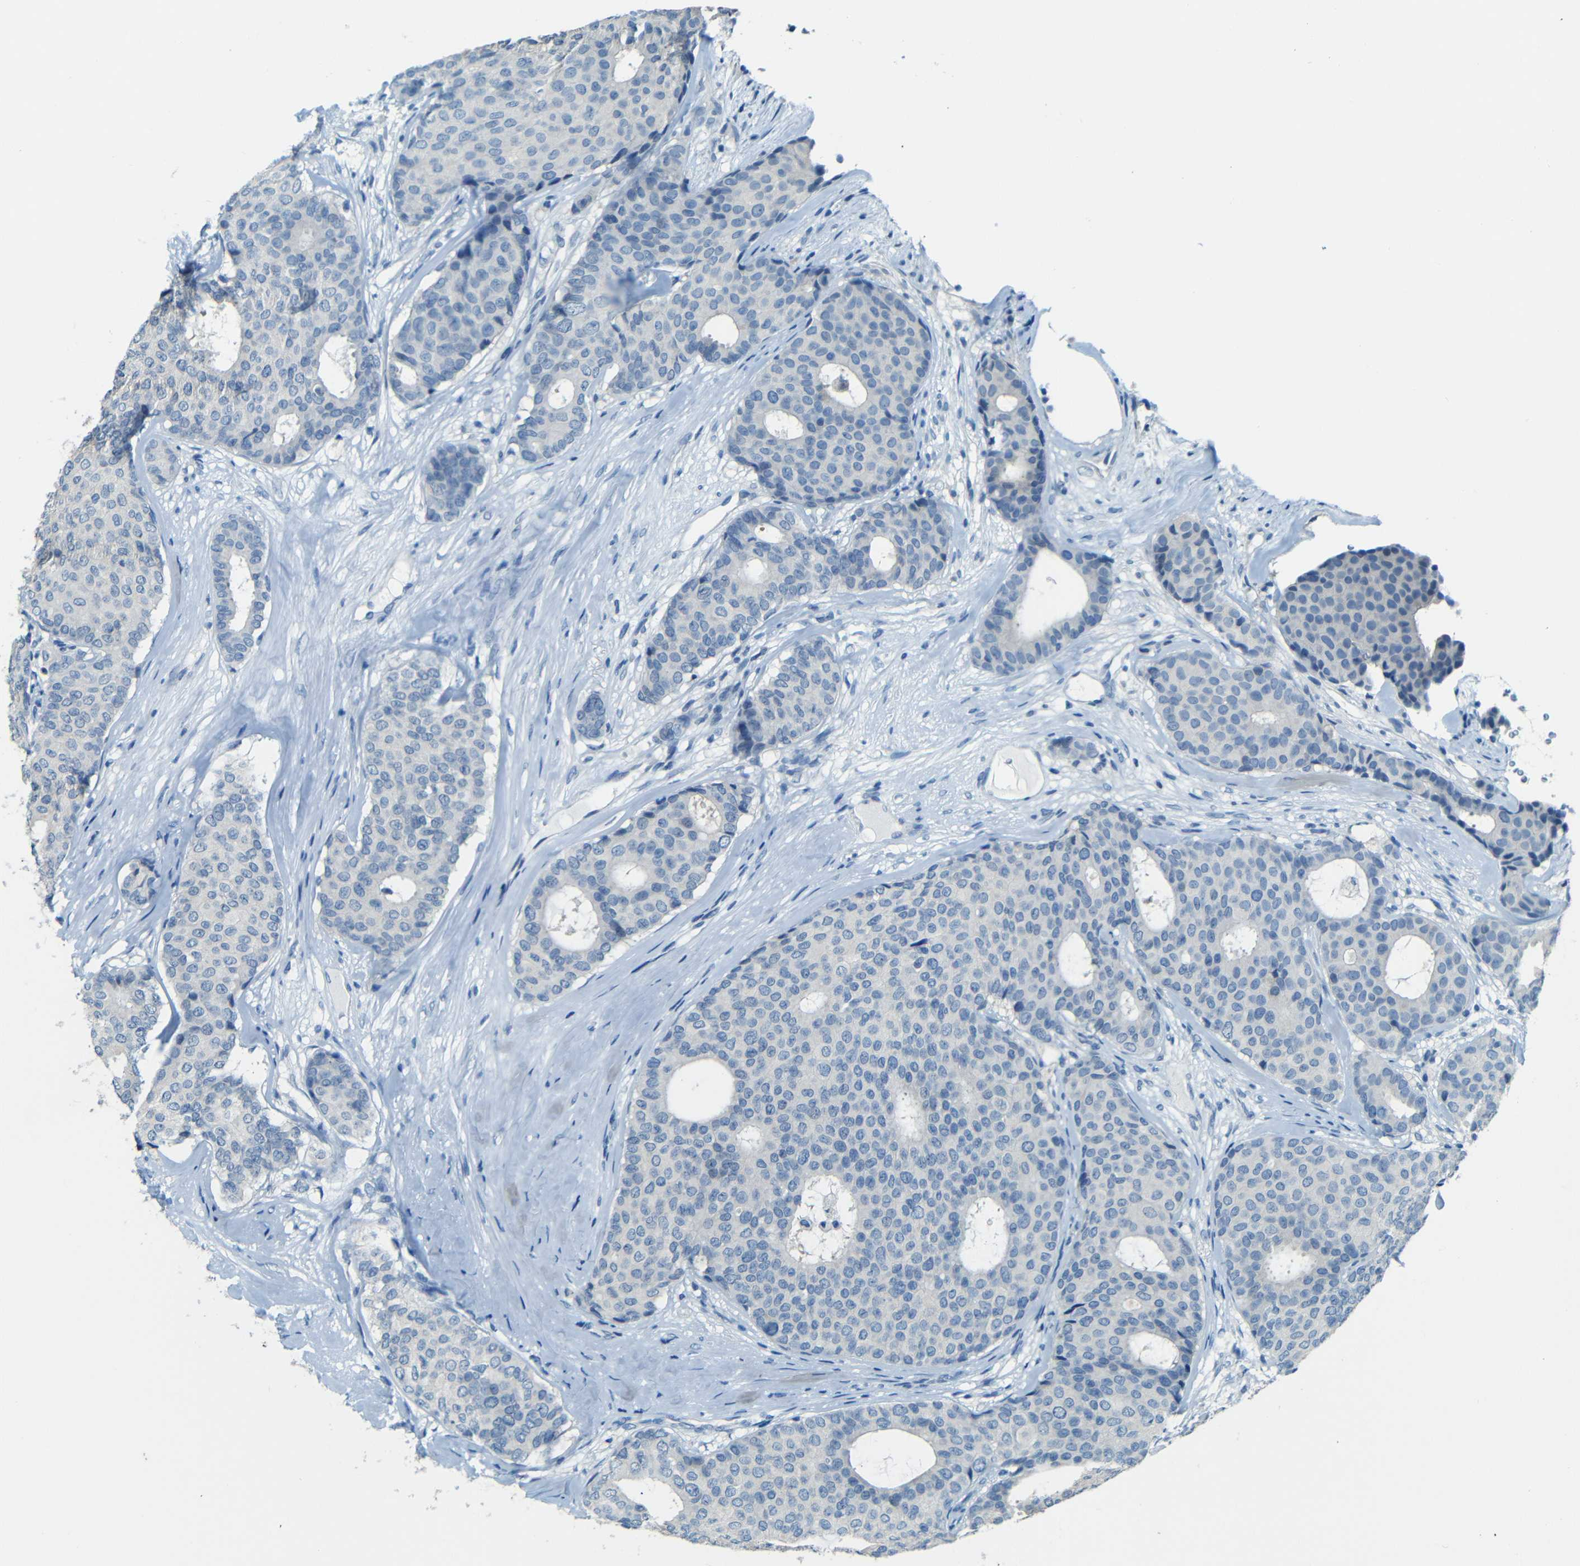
{"staining": {"intensity": "negative", "quantity": "none", "location": "none"}, "tissue": "breast cancer", "cell_type": "Tumor cells", "image_type": "cancer", "snomed": [{"axis": "morphology", "description": "Duct carcinoma"}, {"axis": "topography", "description": "Breast"}], "caption": "The IHC image has no significant staining in tumor cells of breast cancer (intraductal carcinoma) tissue. (Immunohistochemistry, brightfield microscopy, high magnification).", "gene": "ZMAT1", "patient": {"sex": "female", "age": 75}}